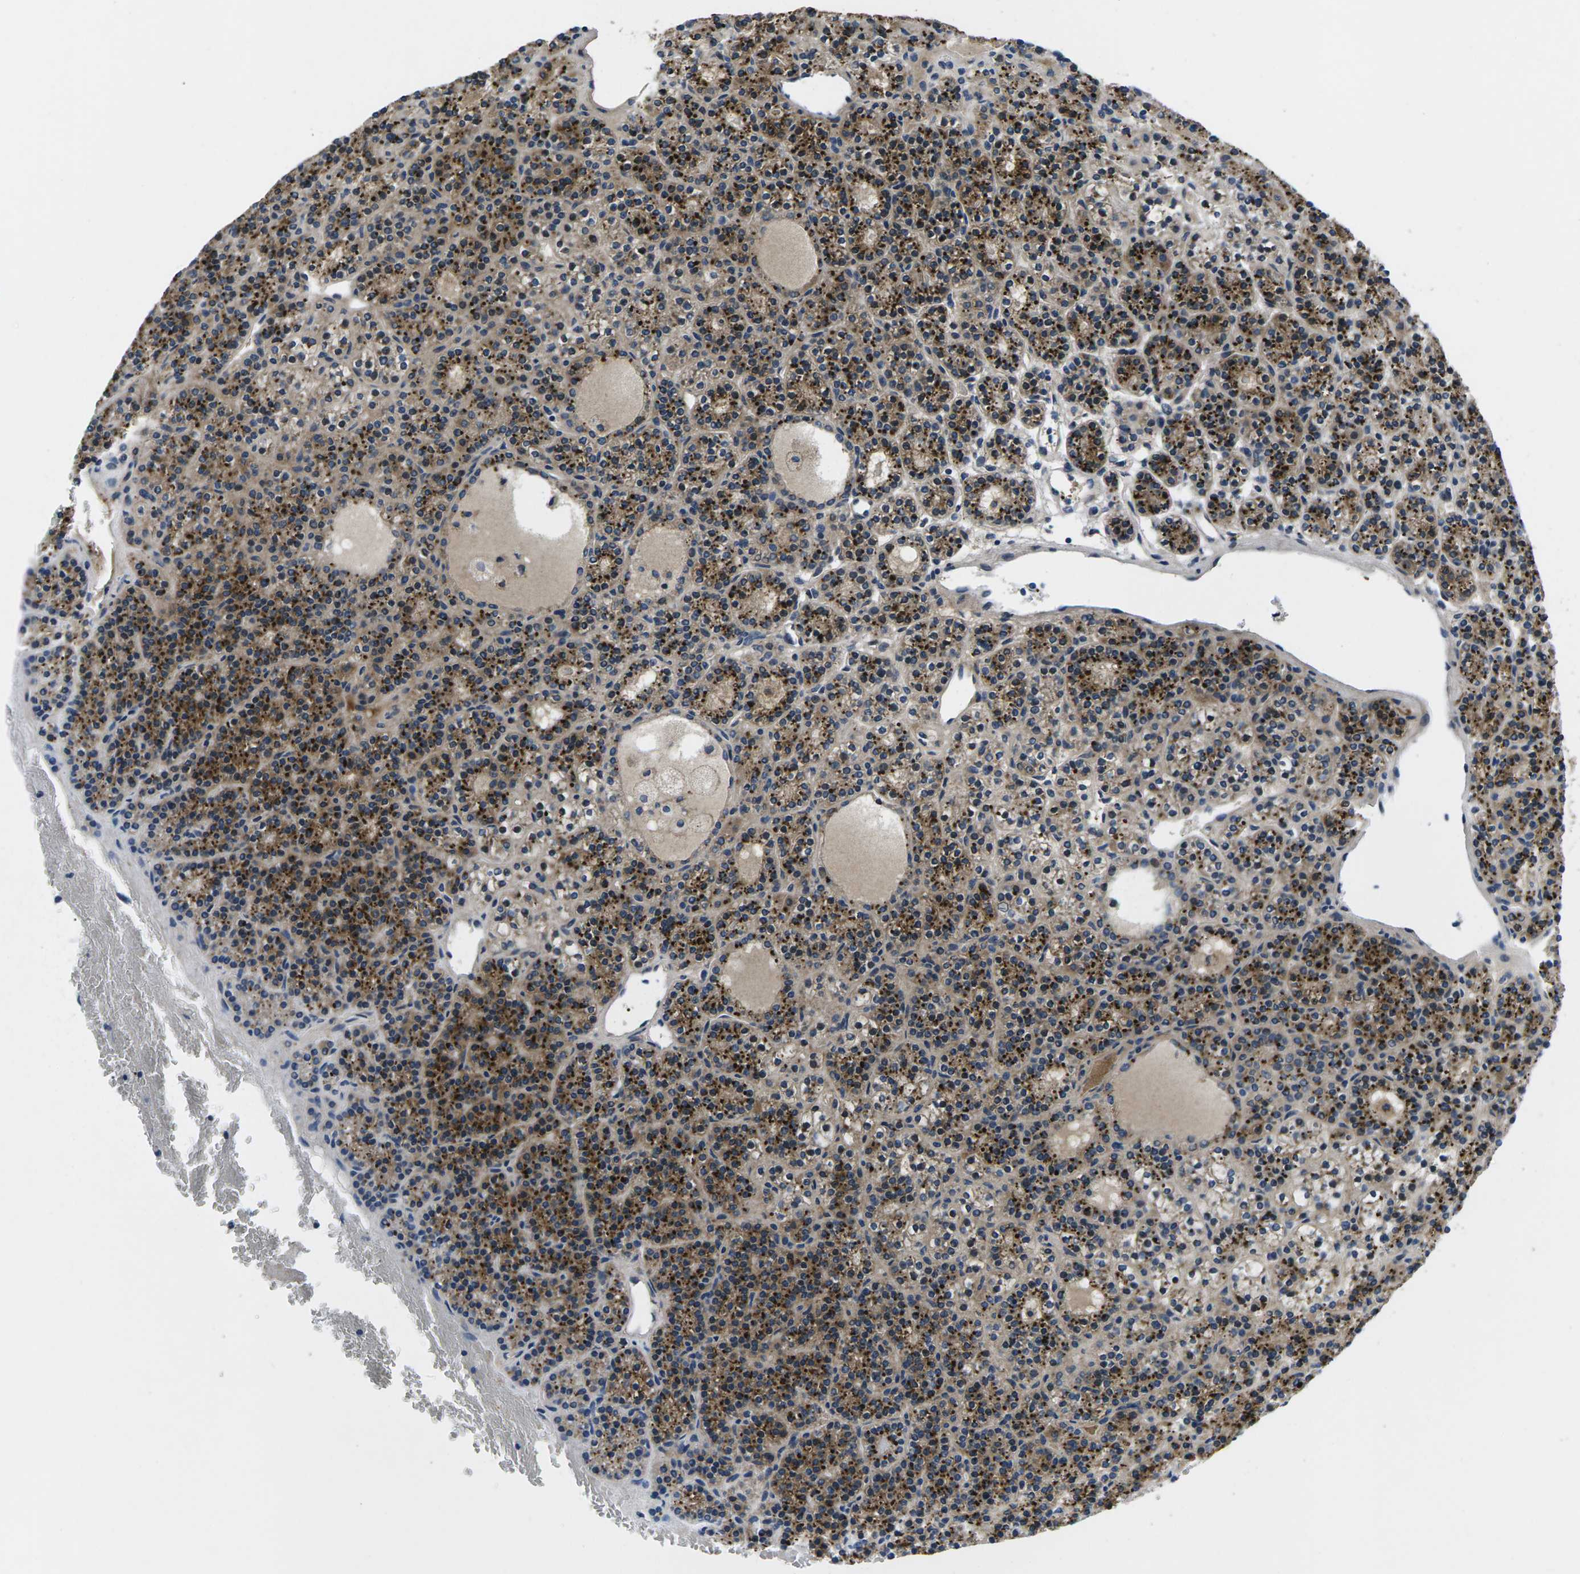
{"staining": {"intensity": "moderate", "quantity": ">75%", "location": "cytoplasmic/membranous"}, "tissue": "parathyroid gland", "cell_type": "Glandular cells", "image_type": "normal", "snomed": [{"axis": "morphology", "description": "Normal tissue, NOS"}, {"axis": "morphology", "description": "Adenoma, NOS"}, {"axis": "topography", "description": "Parathyroid gland"}], "caption": "A photomicrograph showing moderate cytoplasmic/membranous expression in approximately >75% of glandular cells in unremarkable parathyroid gland, as visualized by brown immunohistochemical staining.", "gene": "PLCE1", "patient": {"sex": "female", "age": 64}}